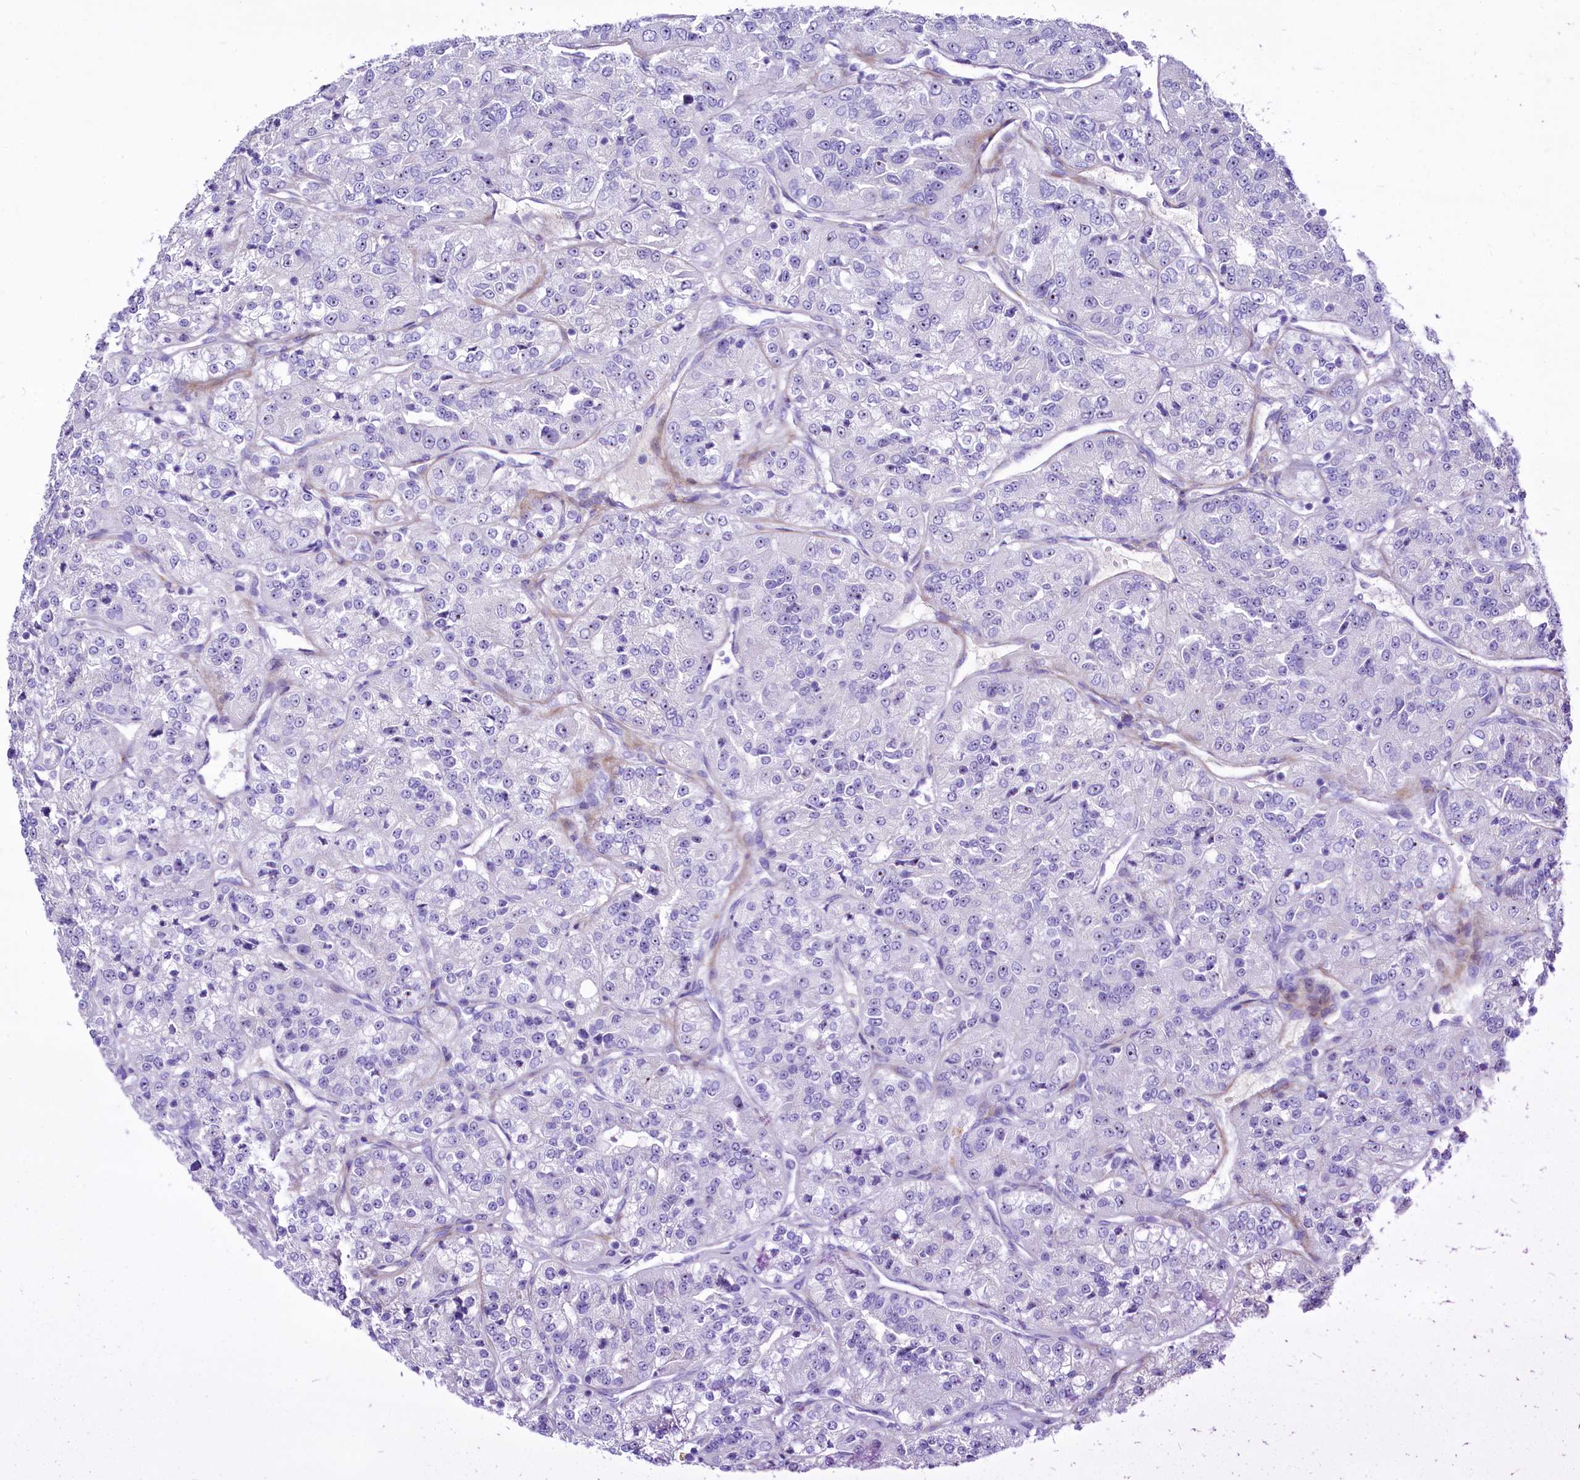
{"staining": {"intensity": "negative", "quantity": "none", "location": "none"}, "tissue": "renal cancer", "cell_type": "Tumor cells", "image_type": "cancer", "snomed": [{"axis": "morphology", "description": "Adenocarcinoma, NOS"}, {"axis": "topography", "description": "Kidney"}], "caption": "Photomicrograph shows no protein staining in tumor cells of renal cancer tissue.", "gene": "SH3TC2", "patient": {"sex": "female", "age": 63}}